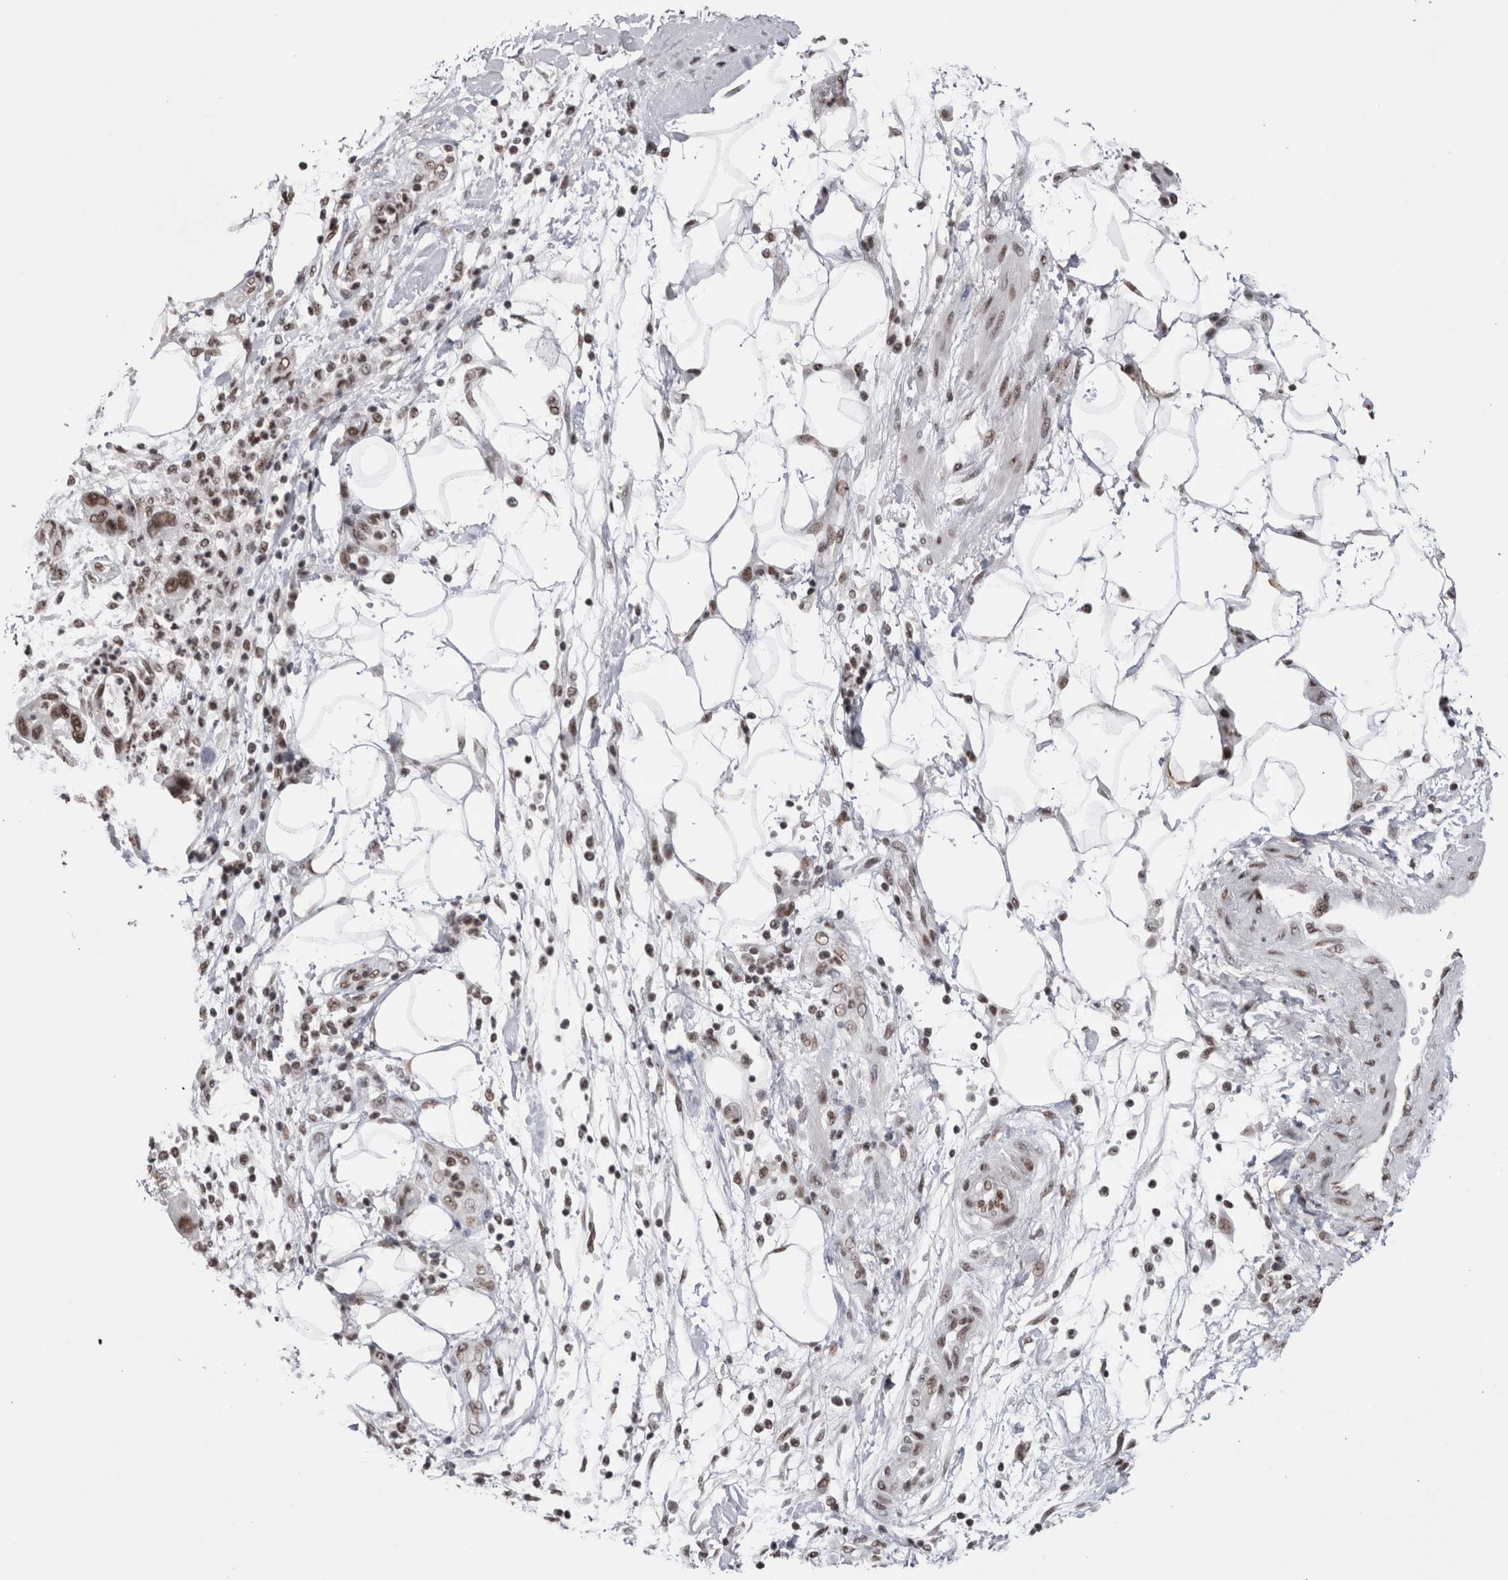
{"staining": {"intensity": "moderate", "quantity": ">75%", "location": "nuclear"}, "tissue": "pancreatic cancer", "cell_type": "Tumor cells", "image_type": "cancer", "snomed": [{"axis": "morphology", "description": "Normal tissue, NOS"}, {"axis": "morphology", "description": "Adenocarcinoma, NOS"}, {"axis": "topography", "description": "Pancreas"}], "caption": "Tumor cells exhibit medium levels of moderate nuclear staining in about >75% of cells in human adenocarcinoma (pancreatic). The protein is stained brown, and the nuclei are stained in blue (DAB IHC with brightfield microscopy, high magnification).", "gene": "SMC1A", "patient": {"sex": "female", "age": 71}}